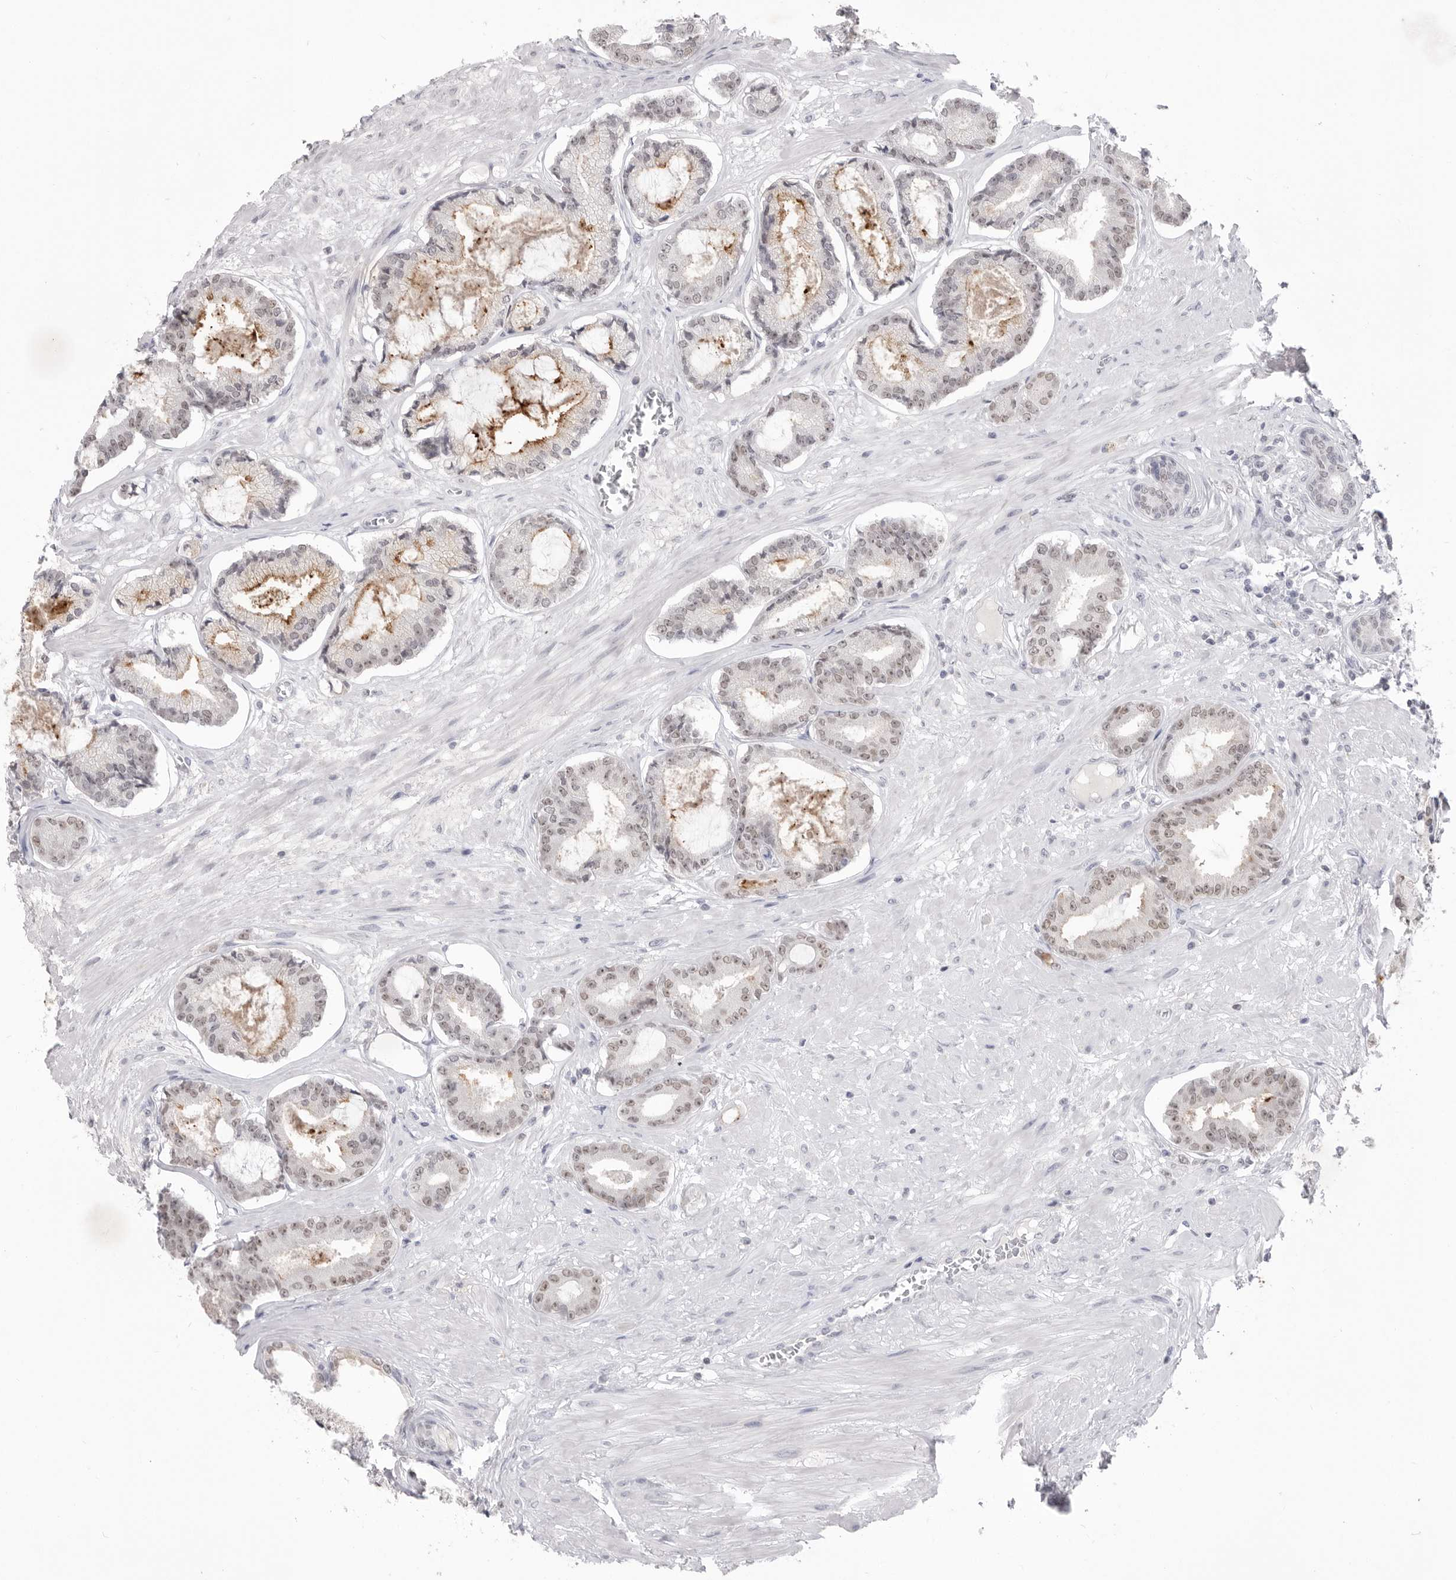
{"staining": {"intensity": "moderate", "quantity": "<25%", "location": "cytoplasmic/membranous,nuclear"}, "tissue": "prostate cancer", "cell_type": "Tumor cells", "image_type": "cancer", "snomed": [{"axis": "morphology", "description": "Adenocarcinoma, Low grade"}, {"axis": "topography", "description": "Prostate"}], "caption": "Tumor cells display moderate cytoplasmic/membranous and nuclear positivity in approximately <25% of cells in low-grade adenocarcinoma (prostate).", "gene": "ZBTB7B", "patient": {"sex": "male", "age": 60}}